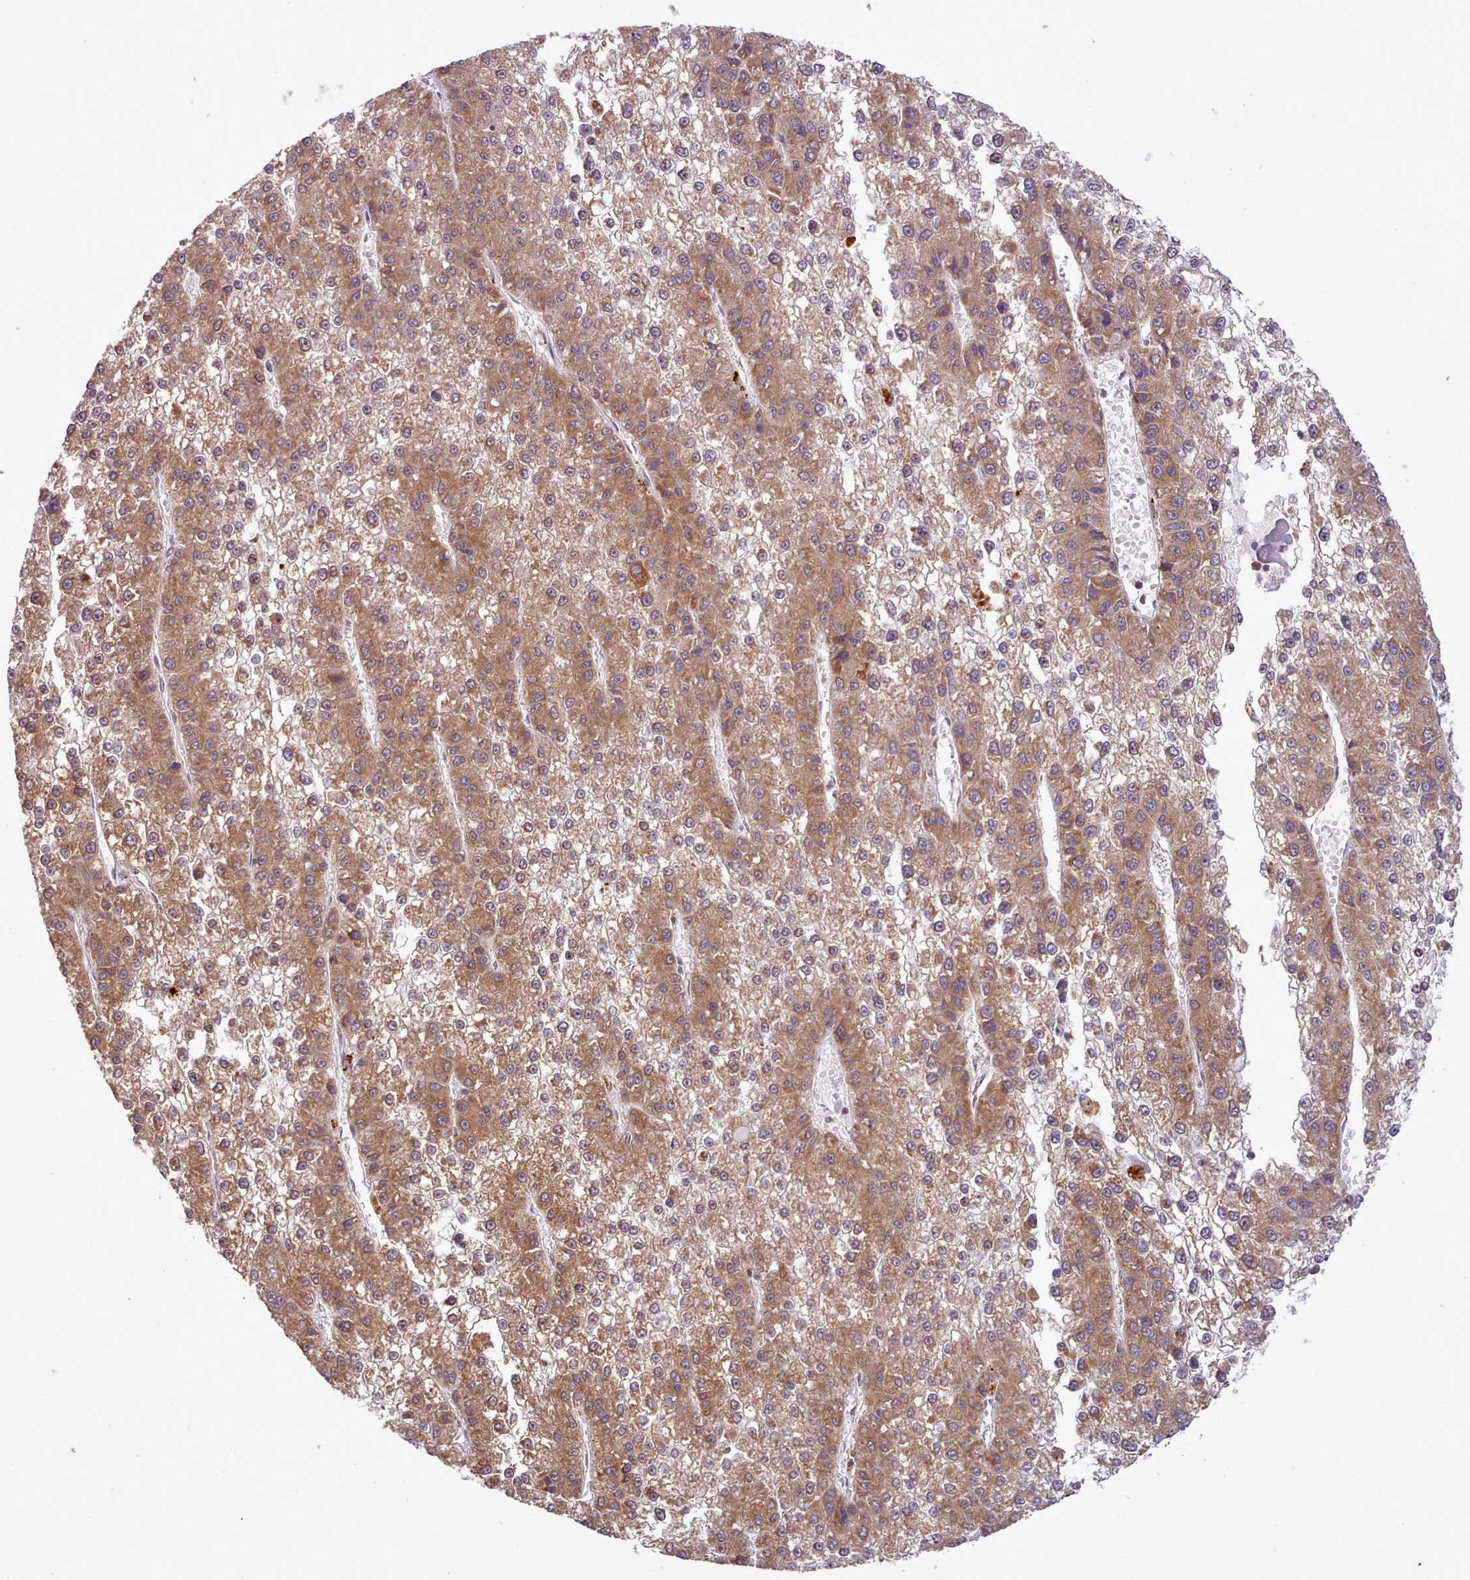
{"staining": {"intensity": "moderate", "quantity": ">75%", "location": "cytoplasmic/membranous"}, "tissue": "liver cancer", "cell_type": "Tumor cells", "image_type": "cancer", "snomed": [{"axis": "morphology", "description": "Carcinoma, Hepatocellular, NOS"}, {"axis": "topography", "description": "Liver"}], "caption": "Brown immunohistochemical staining in liver cancer (hepatocellular carcinoma) displays moderate cytoplasmic/membranous staining in about >75% of tumor cells.", "gene": "CRYBG1", "patient": {"sex": "female", "age": 73}}